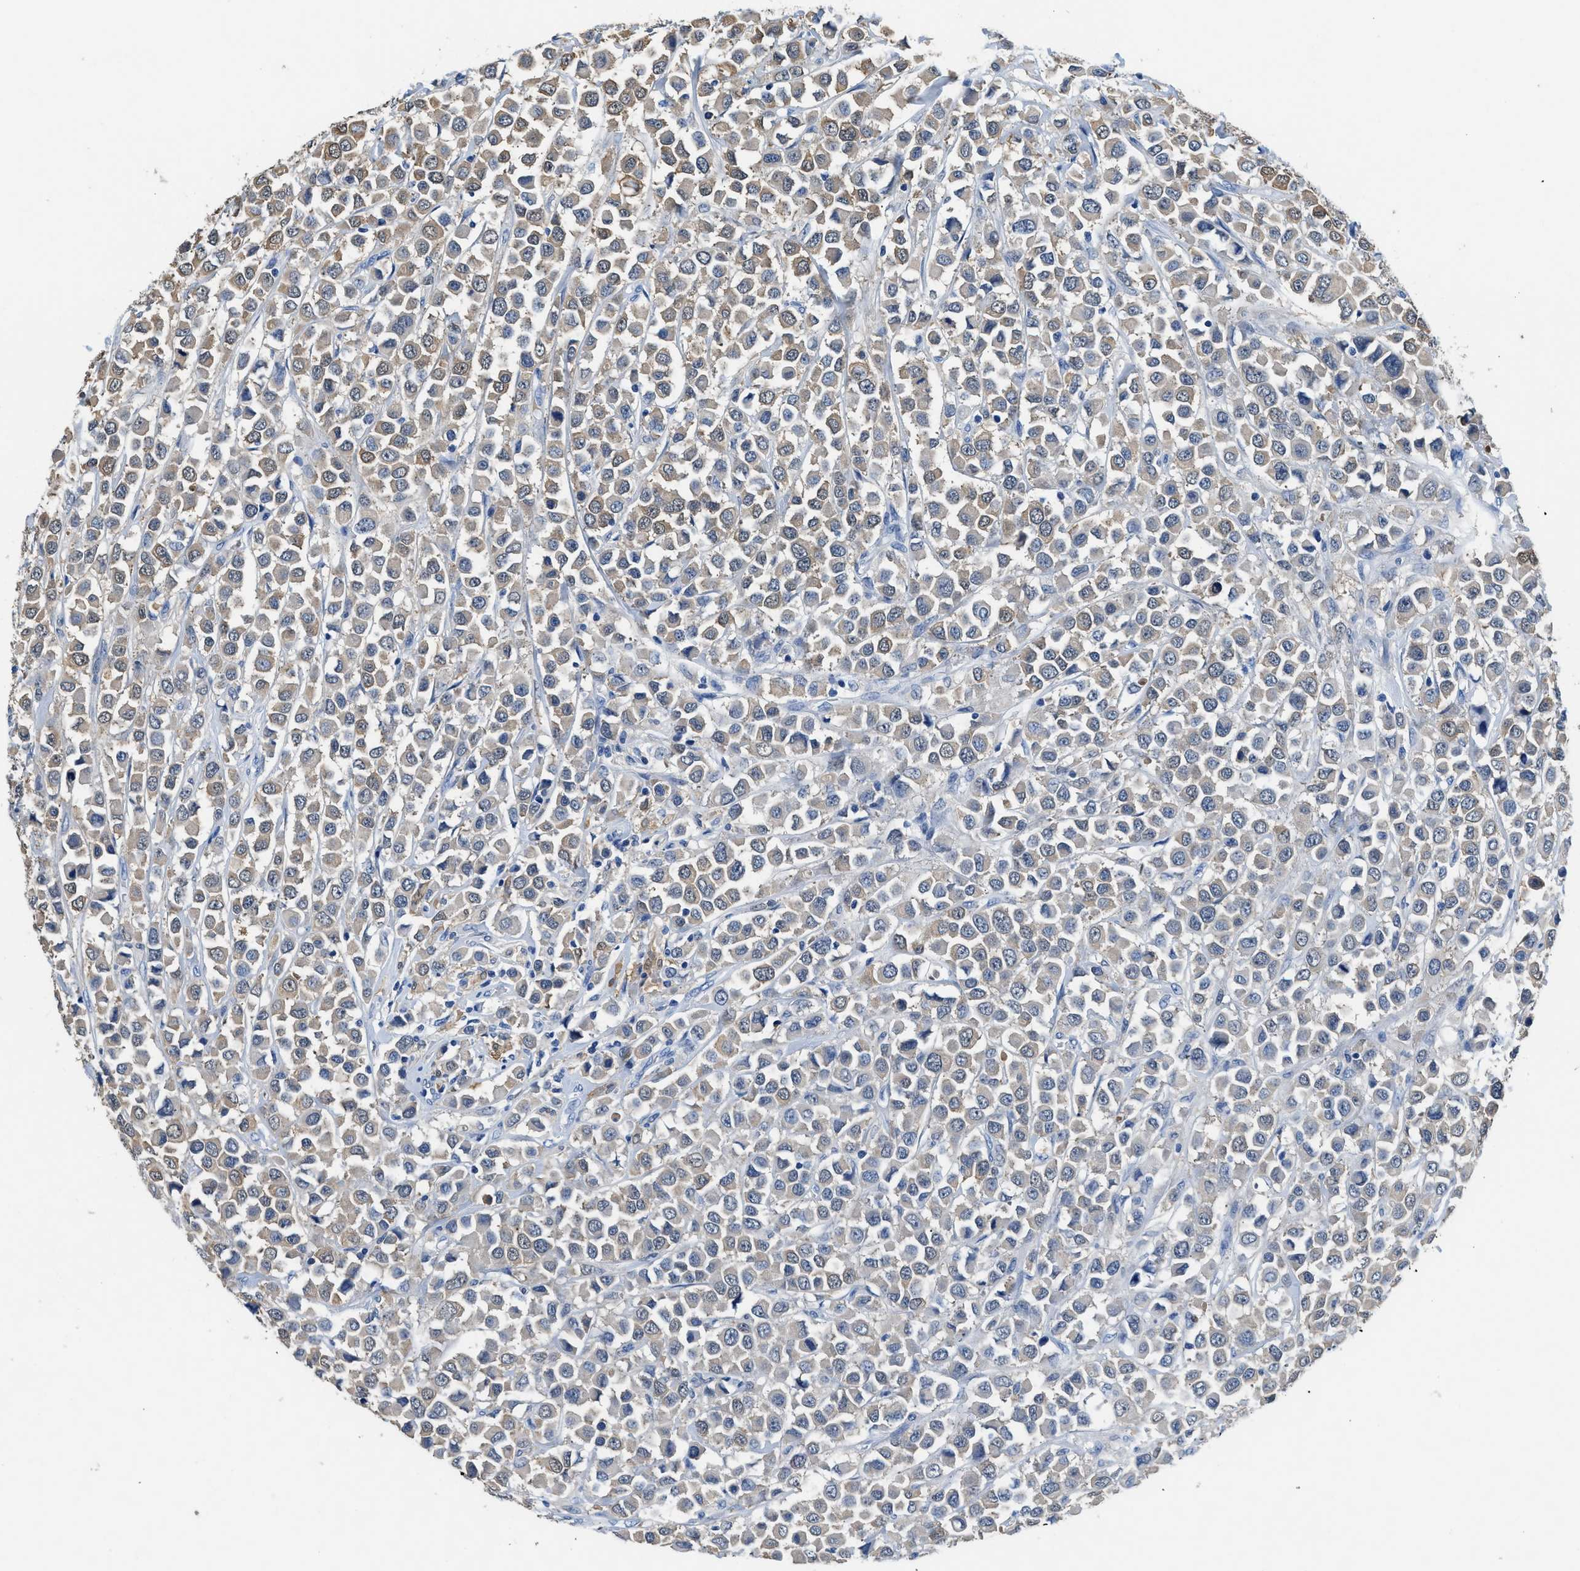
{"staining": {"intensity": "weak", "quantity": "<25%", "location": "cytoplasmic/membranous"}, "tissue": "breast cancer", "cell_type": "Tumor cells", "image_type": "cancer", "snomed": [{"axis": "morphology", "description": "Duct carcinoma"}, {"axis": "topography", "description": "Breast"}], "caption": "Tumor cells show no significant protein expression in invasive ductal carcinoma (breast).", "gene": "FADS6", "patient": {"sex": "female", "age": 61}}